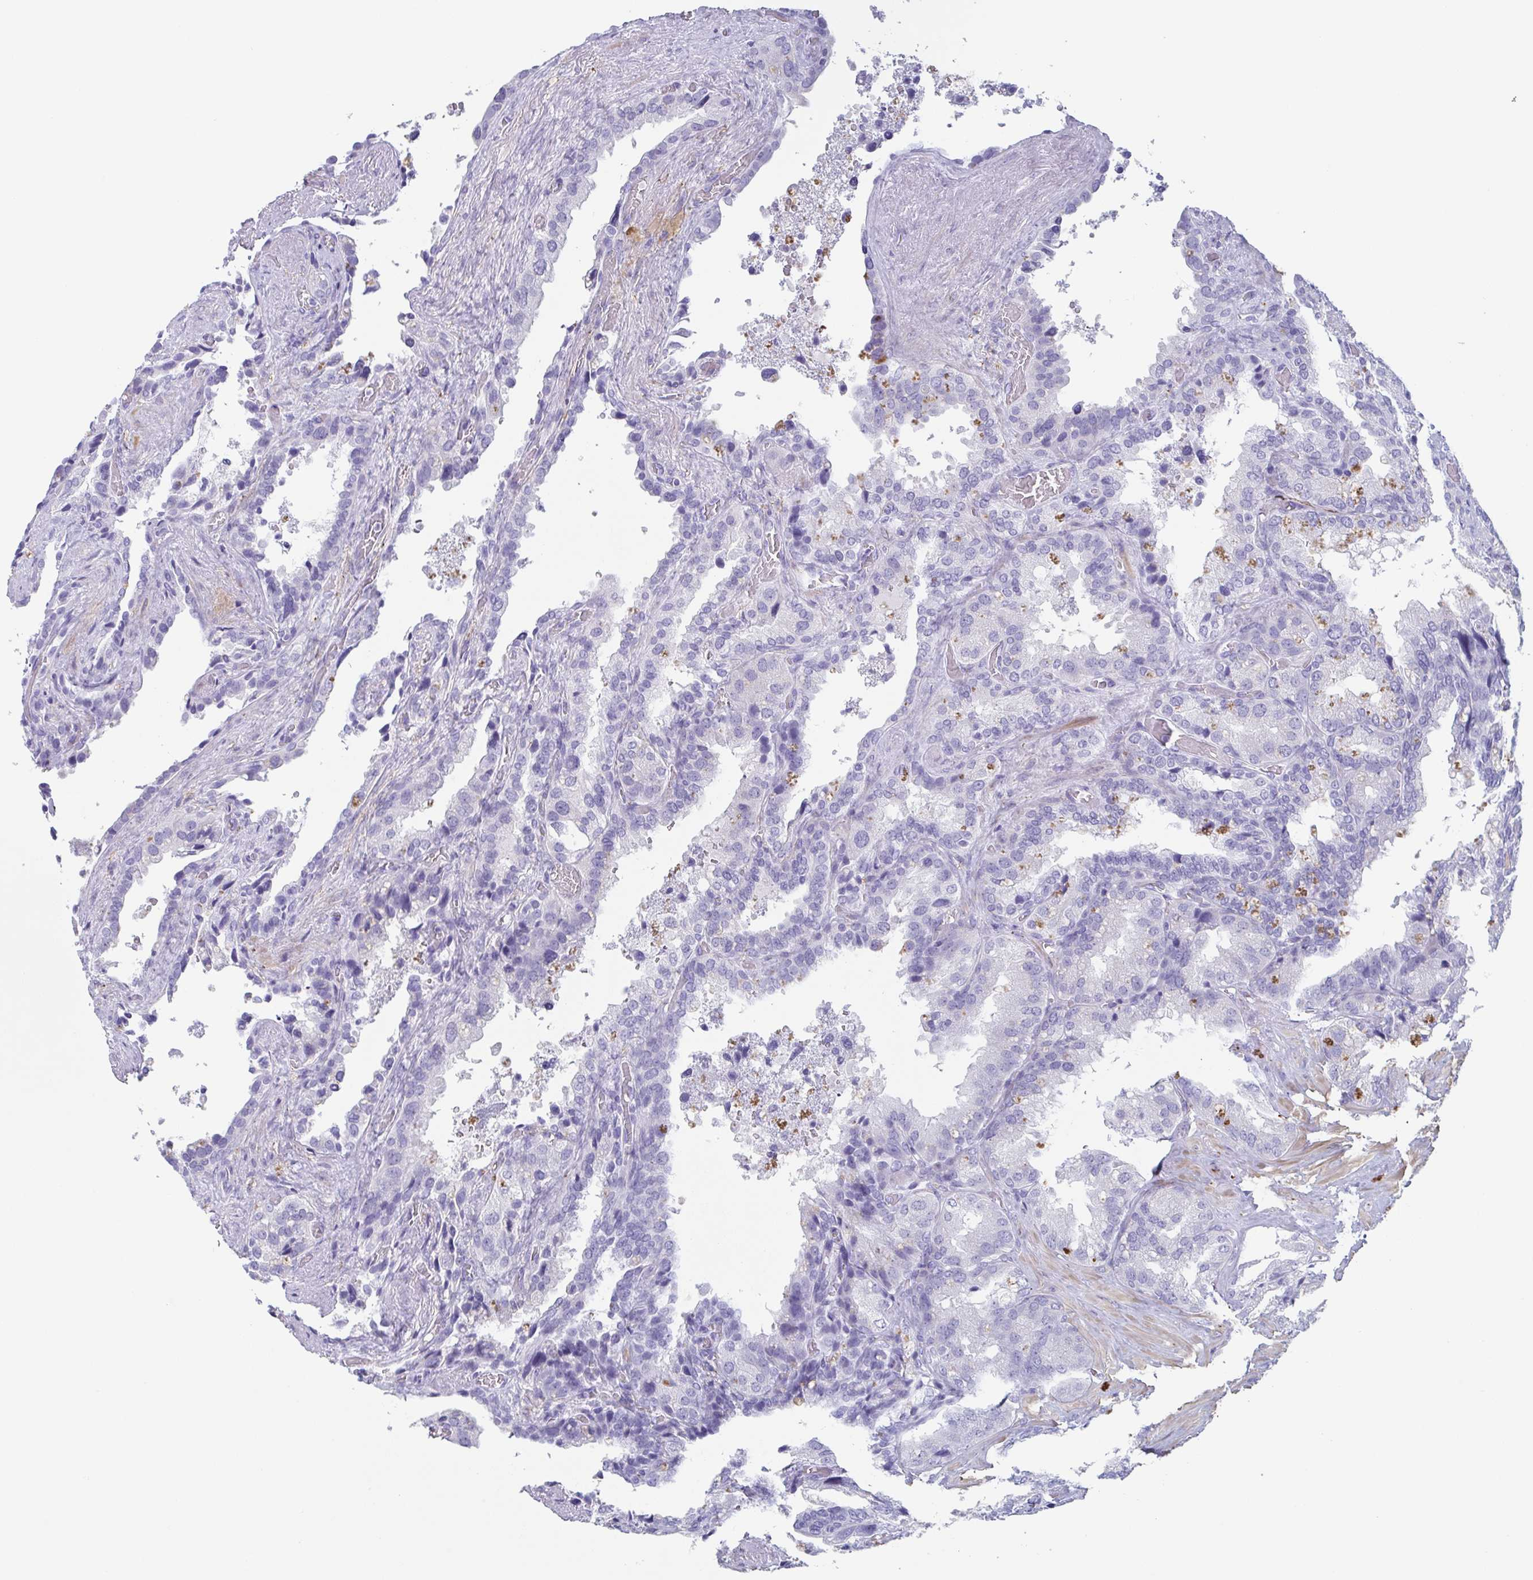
{"staining": {"intensity": "negative", "quantity": "none", "location": "none"}, "tissue": "seminal vesicle", "cell_type": "Glandular cells", "image_type": "normal", "snomed": [{"axis": "morphology", "description": "Normal tissue, NOS"}, {"axis": "topography", "description": "Seminal veicle"}], "caption": "DAB immunohistochemical staining of unremarkable seminal vesicle exhibits no significant positivity in glandular cells. Brightfield microscopy of IHC stained with DAB (brown) and hematoxylin (blue), captured at high magnification.", "gene": "TAGLN3", "patient": {"sex": "male", "age": 60}}